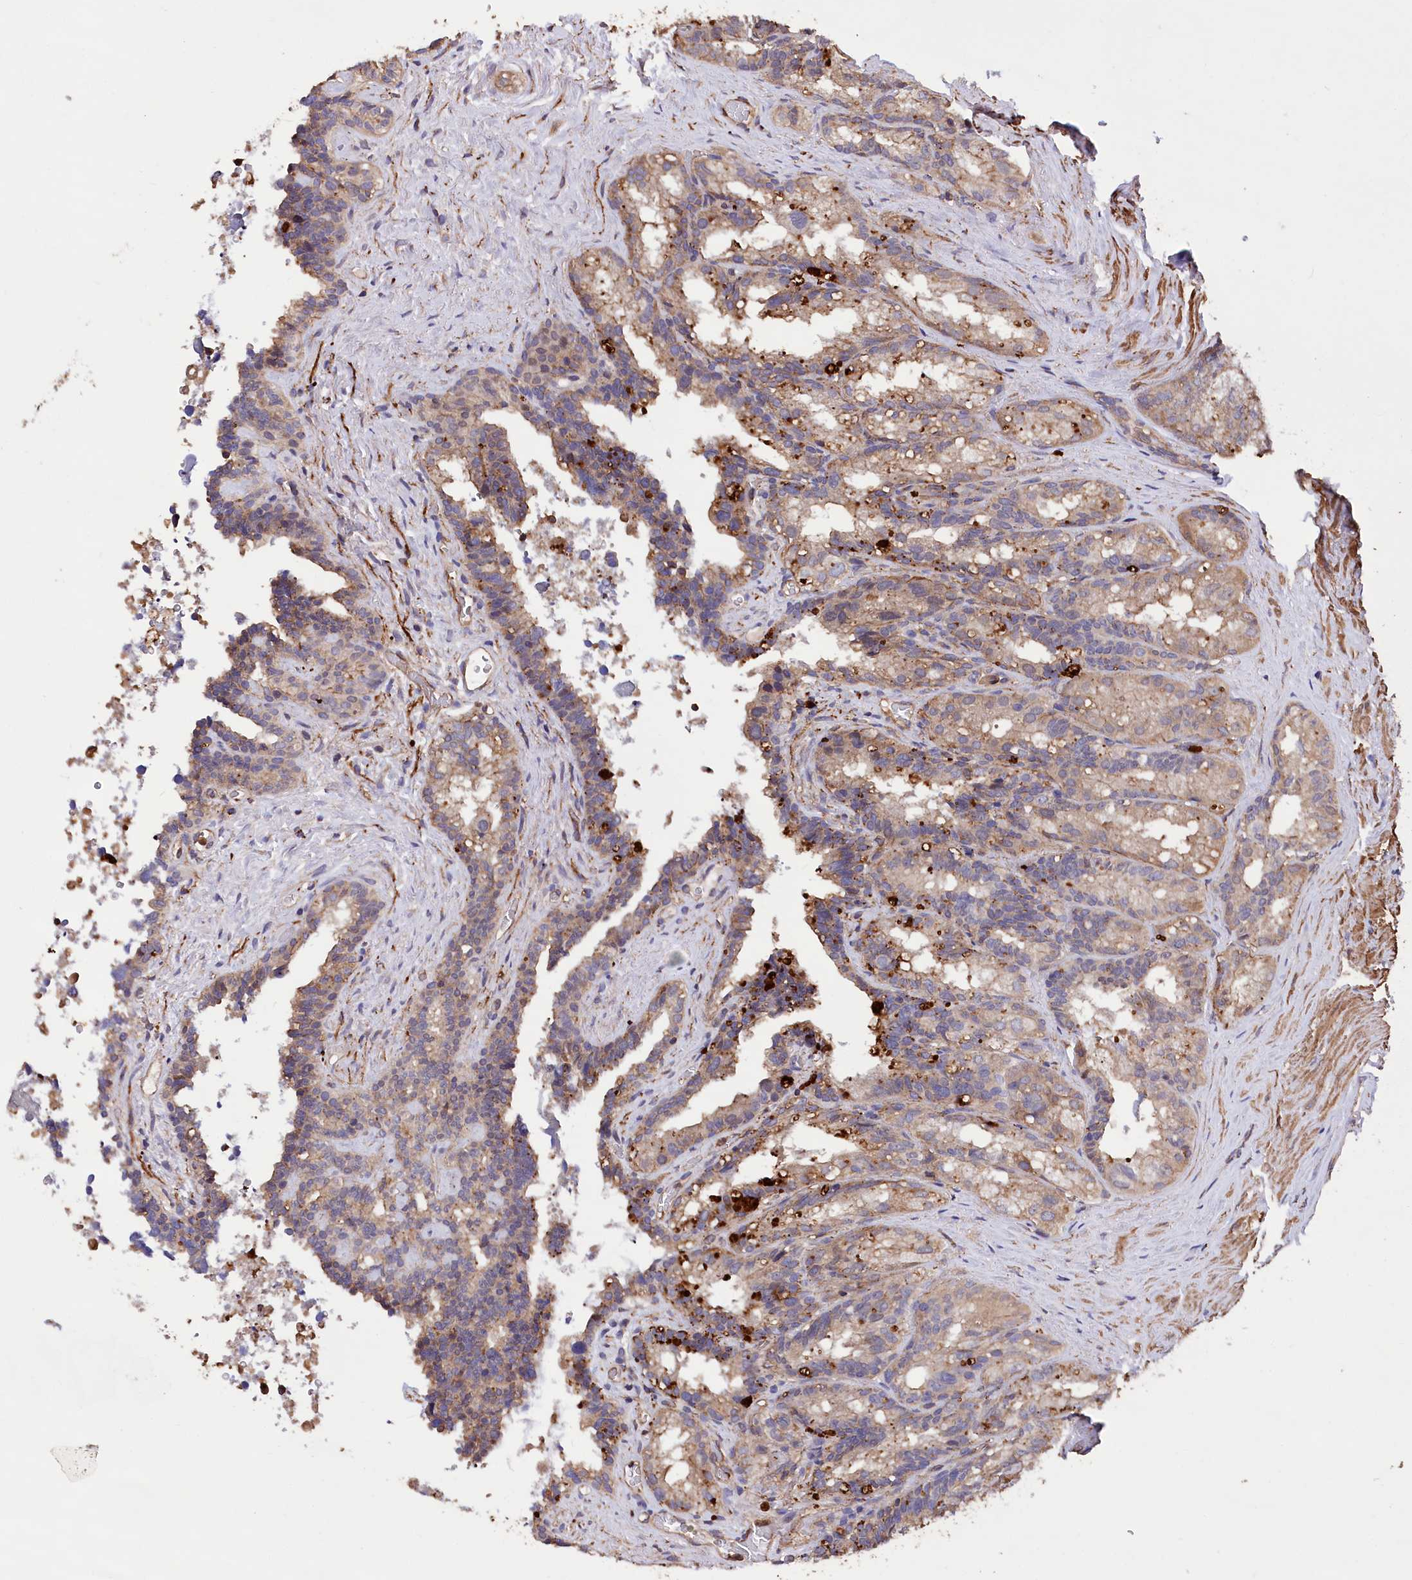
{"staining": {"intensity": "moderate", "quantity": ">75%", "location": "cytoplasmic/membranous"}, "tissue": "seminal vesicle", "cell_type": "Glandular cells", "image_type": "normal", "snomed": [{"axis": "morphology", "description": "Normal tissue, NOS"}, {"axis": "topography", "description": "Seminal veicle"}], "caption": "High-magnification brightfield microscopy of unremarkable seminal vesicle stained with DAB (brown) and counterstained with hematoxylin (blue). glandular cells exhibit moderate cytoplasmic/membranous positivity is seen in approximately>75% of cells. Using DAB (brown) and hematoxylin (blue) stains, captured at high magnification using brightfield microscopy.", "gene": "DPP3", "patient": {"sex": "male", "age": 60}}